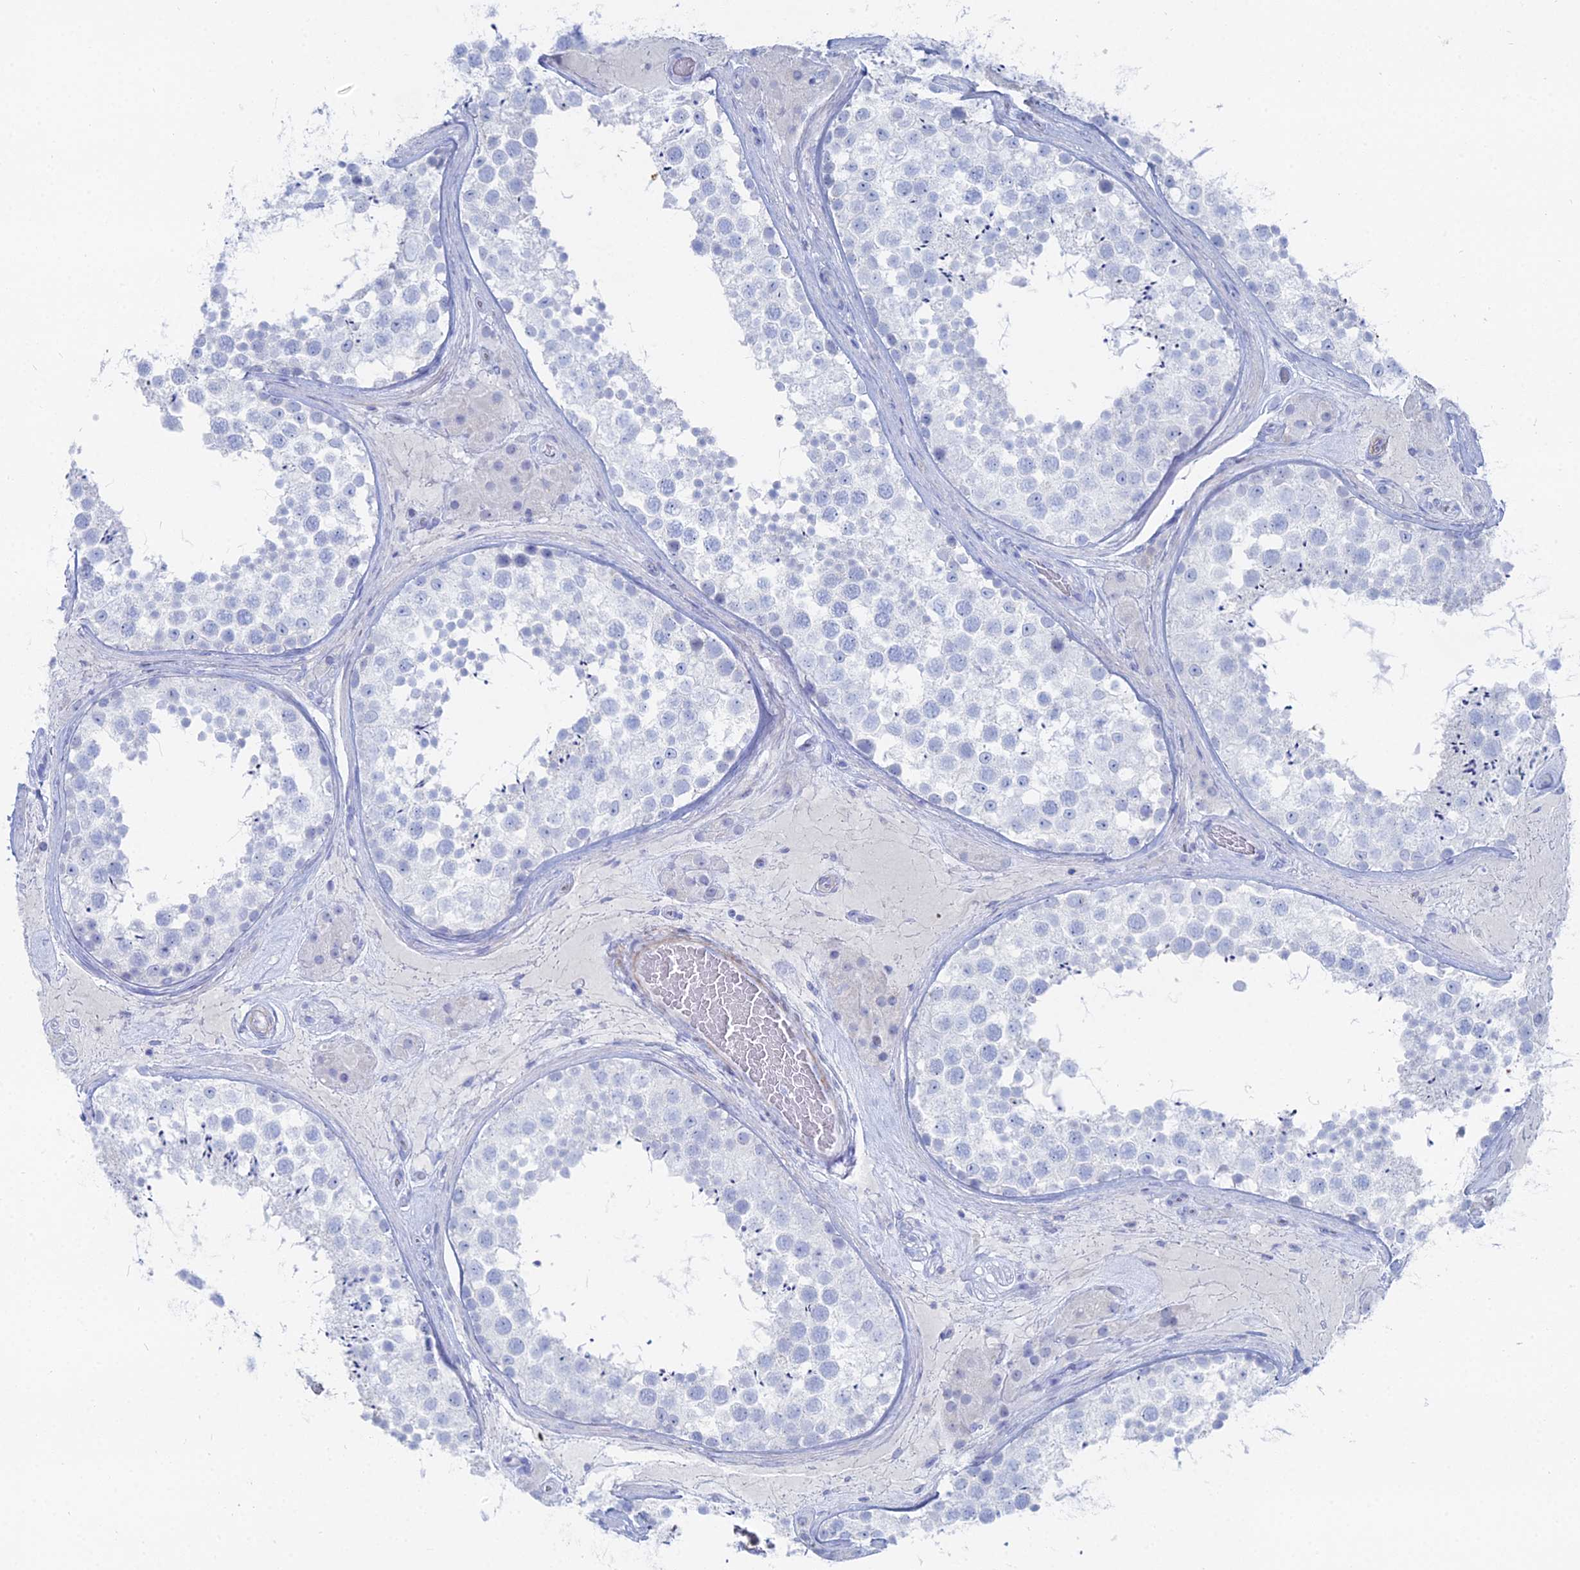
{"staining": {"intensity": "negative", "quantity": "none", "location": "none"}, "tissue": "testis", "cell_type": "Cells in seminiferous ducts", "image_type": "normal", "snomed": [{"axis": "morphology", "description": "Normal tissue, NOS"}, {"axis": "topography", "description": "Testis"}], "caption": "High magnification brightfield microscopy of benign testis stained with DAB (brown) and counterstained with hematoxylin (blue): cells in seminiferous ducts show no significant expression.", "gene": "DHX34", "patient": {"sex": "male", "age": 46}}